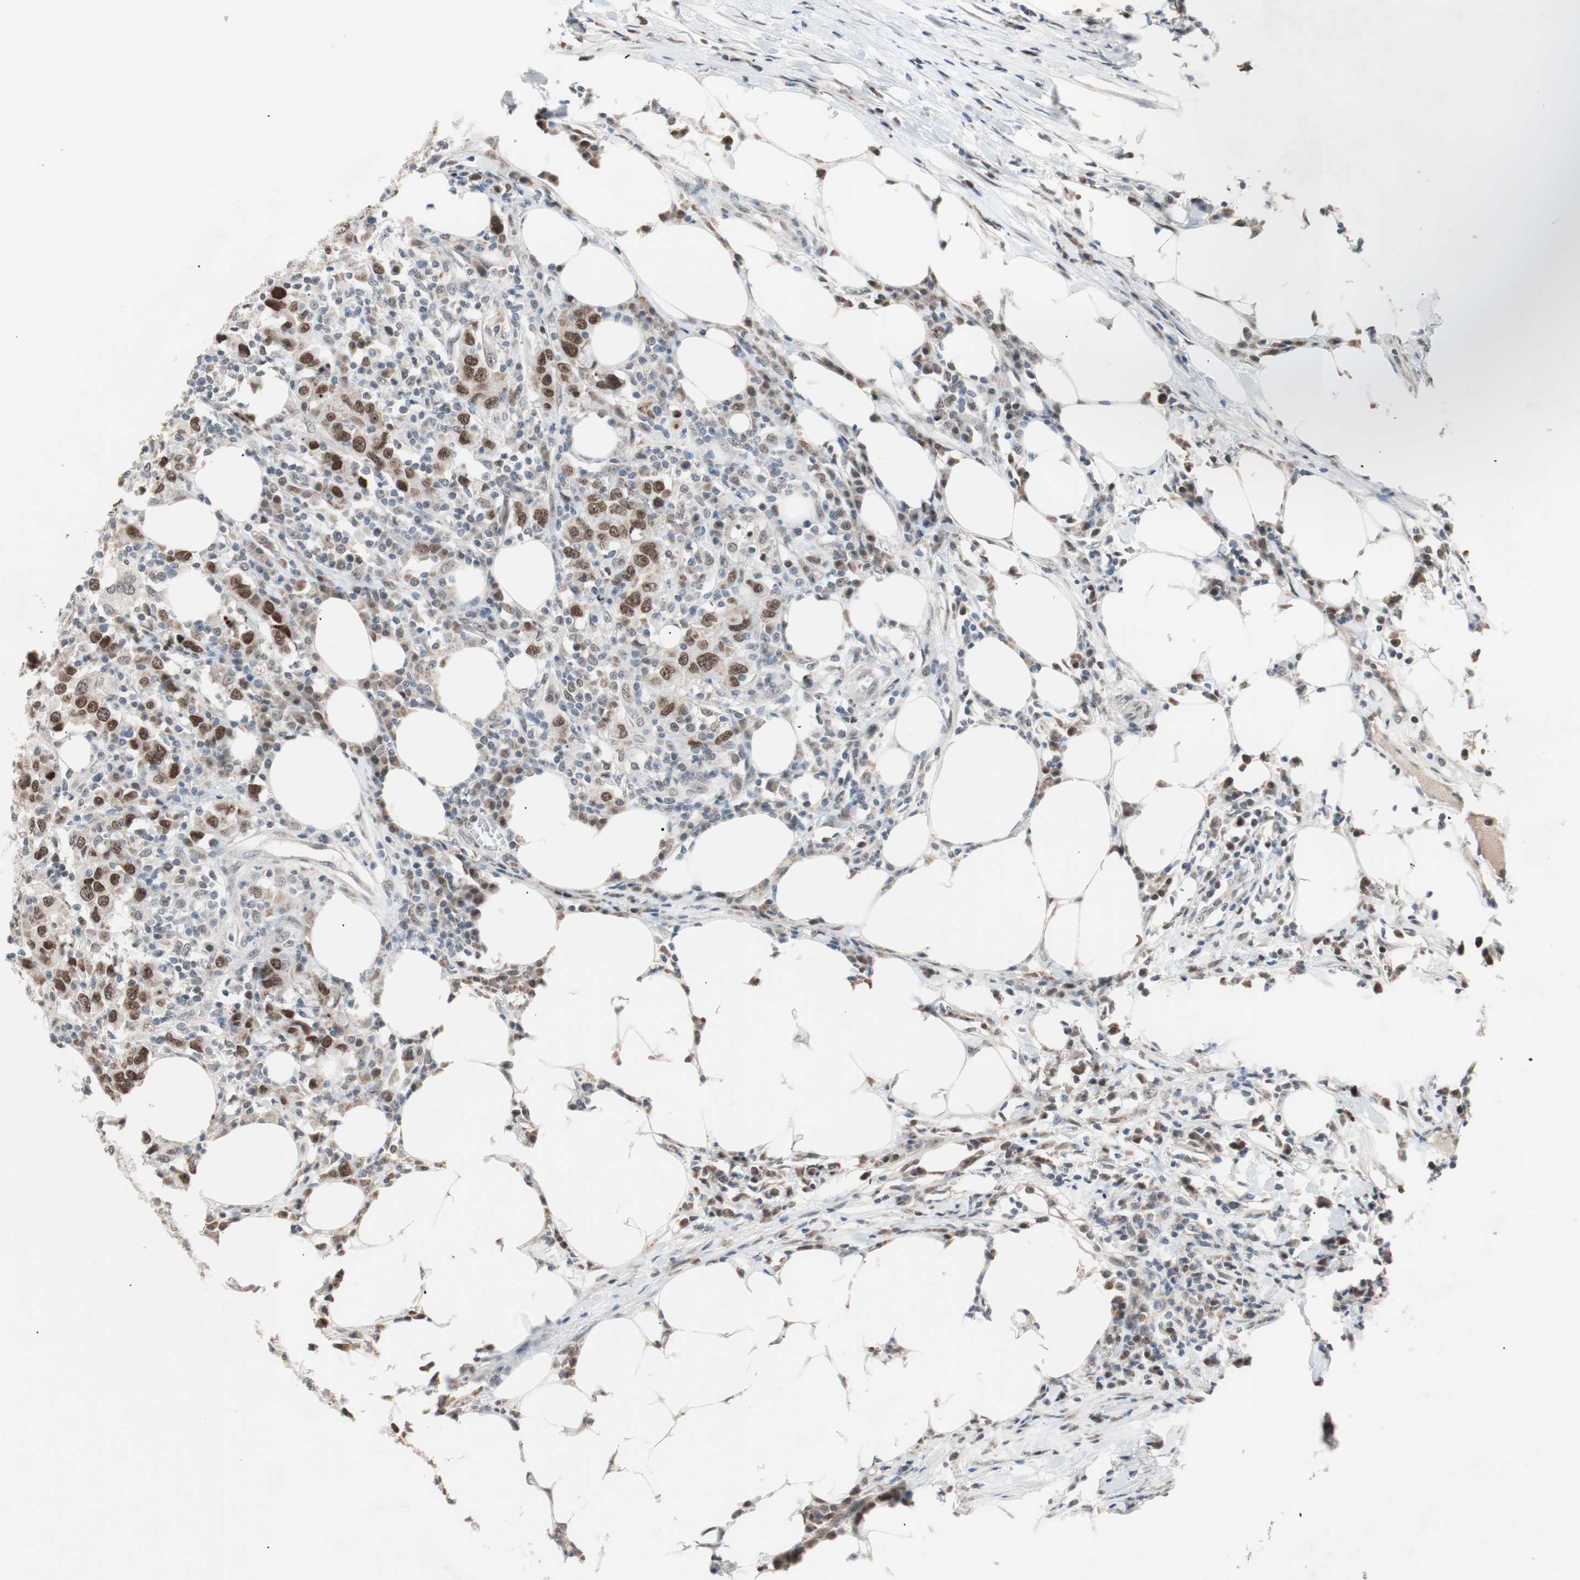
{"staining": {"intensity": "strong", "quantity": ">75%", "location": "nuclear"}, "tissue": "urothelial cancer", "cell_type": "Tumor cells", "image_type": "cancer", "snomed": [{"axis": "morphology", "description": "Urothelial carcinoma, High grade"}, {"axis": "topography", "description": "Urinary bladder"}], "caption": "Strong nuclear positivity for a protein is seen in approximately >75% of tumor cells of high-grade urothelial carcinoma using immunohistochemistry (IHC).", "gene": "LIG3", "patient": {"sex": "male", "age": 61}}